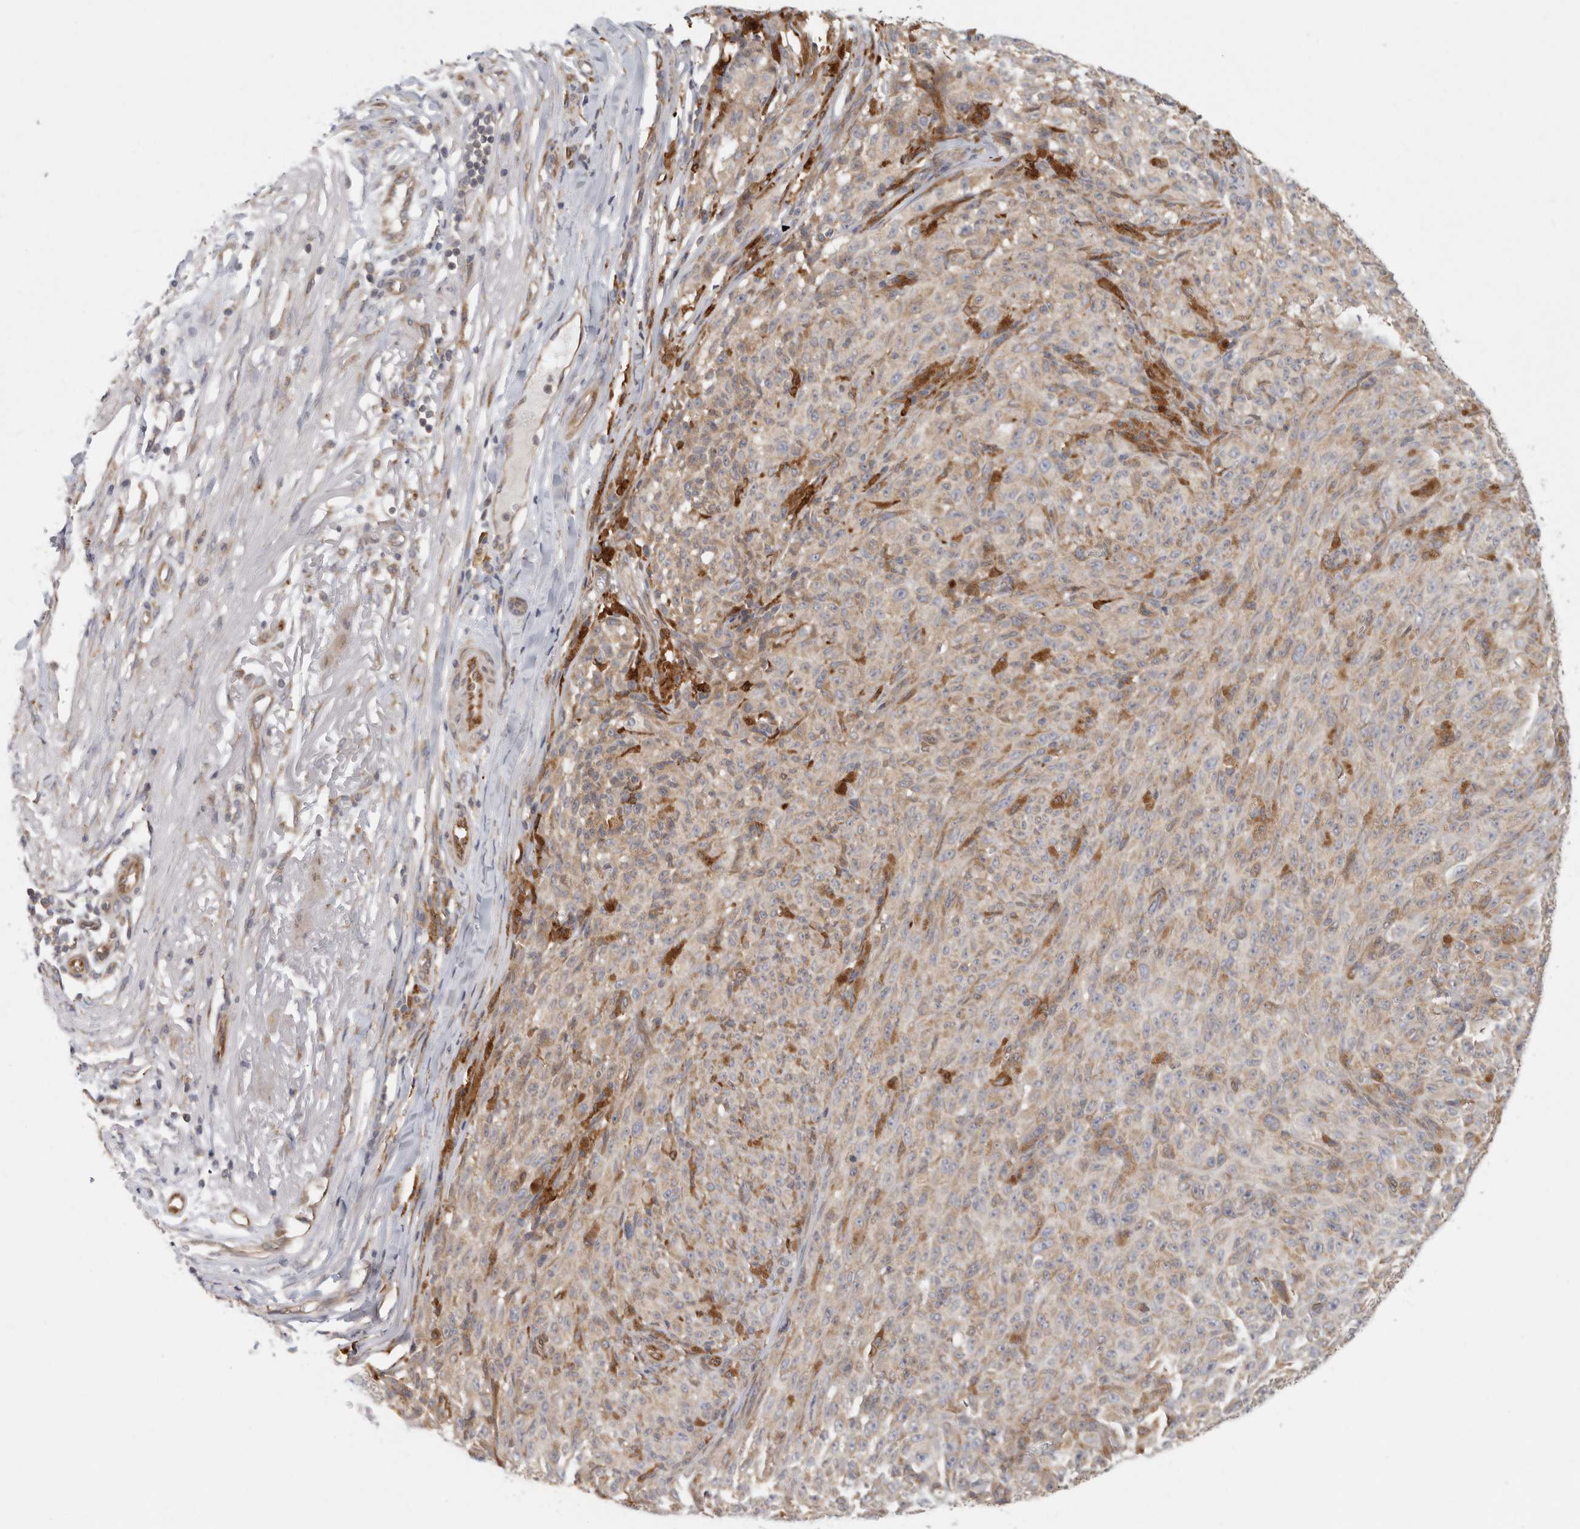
{"staining": {"intensity": "weak", "quantity": ">75%", "location": "cytoplasmic/membranous"}, "tissue": "melanoma", "cell_type": "Tumor cells", "image_type": "cancer", "snomed": [{"axis": "morphology", "description": "Malignant melanoma, NOS"}, {"axis": "topography", "description": "Skin"}], "caption": "IHC of human melanoma reveals low levels of weak cytoplasmic/membranous staining in about >75% of tumor cells.", "gene": "BCAP29", "patient": {"sex": "female", "age": 82}}